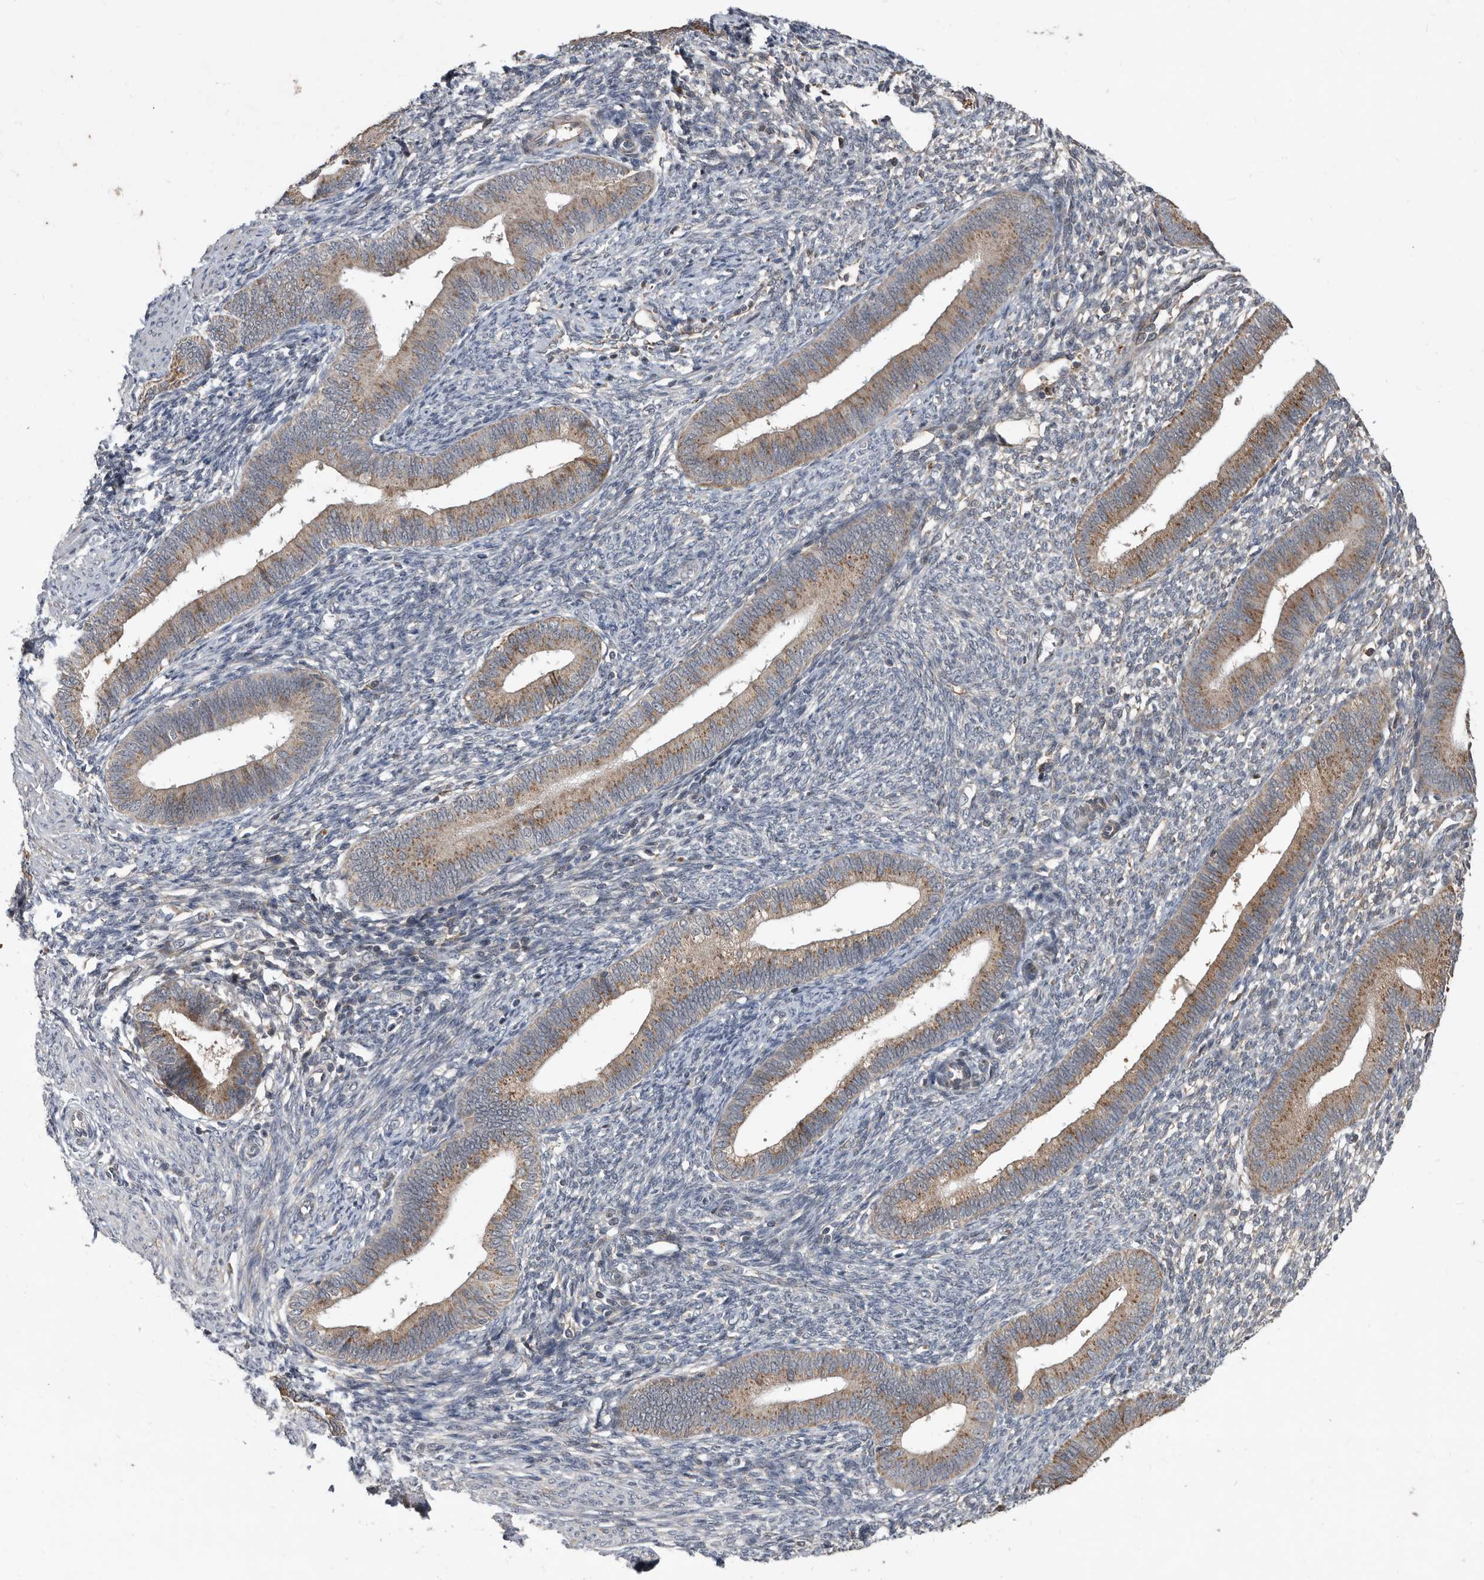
{"staining": {"intensity": "weak", "quantity": "<25%", "location": "cytoplasmic/membranous"}, "tissue": "endometrium", "cell_type": "Cells in endometrial stroma", "image_type": "normal", "snomed": [{"axis": "morphology", "description": "Normal tissue, NOS"}, {"axis": "topography", "description": "Endometrium"}], "caption": "Immunohistochemistry image of unremarkable endometrium stained for a protein (brown), which exhibits no expression in cells in endometrial stroma. (DAB (3,3'-diaminobenzidine) immunohistochemistry (IHC) visualized using brightfield microscopy, high magnification).", "gene": "PI15", "patient": {"sex": "female", "age": 46}}